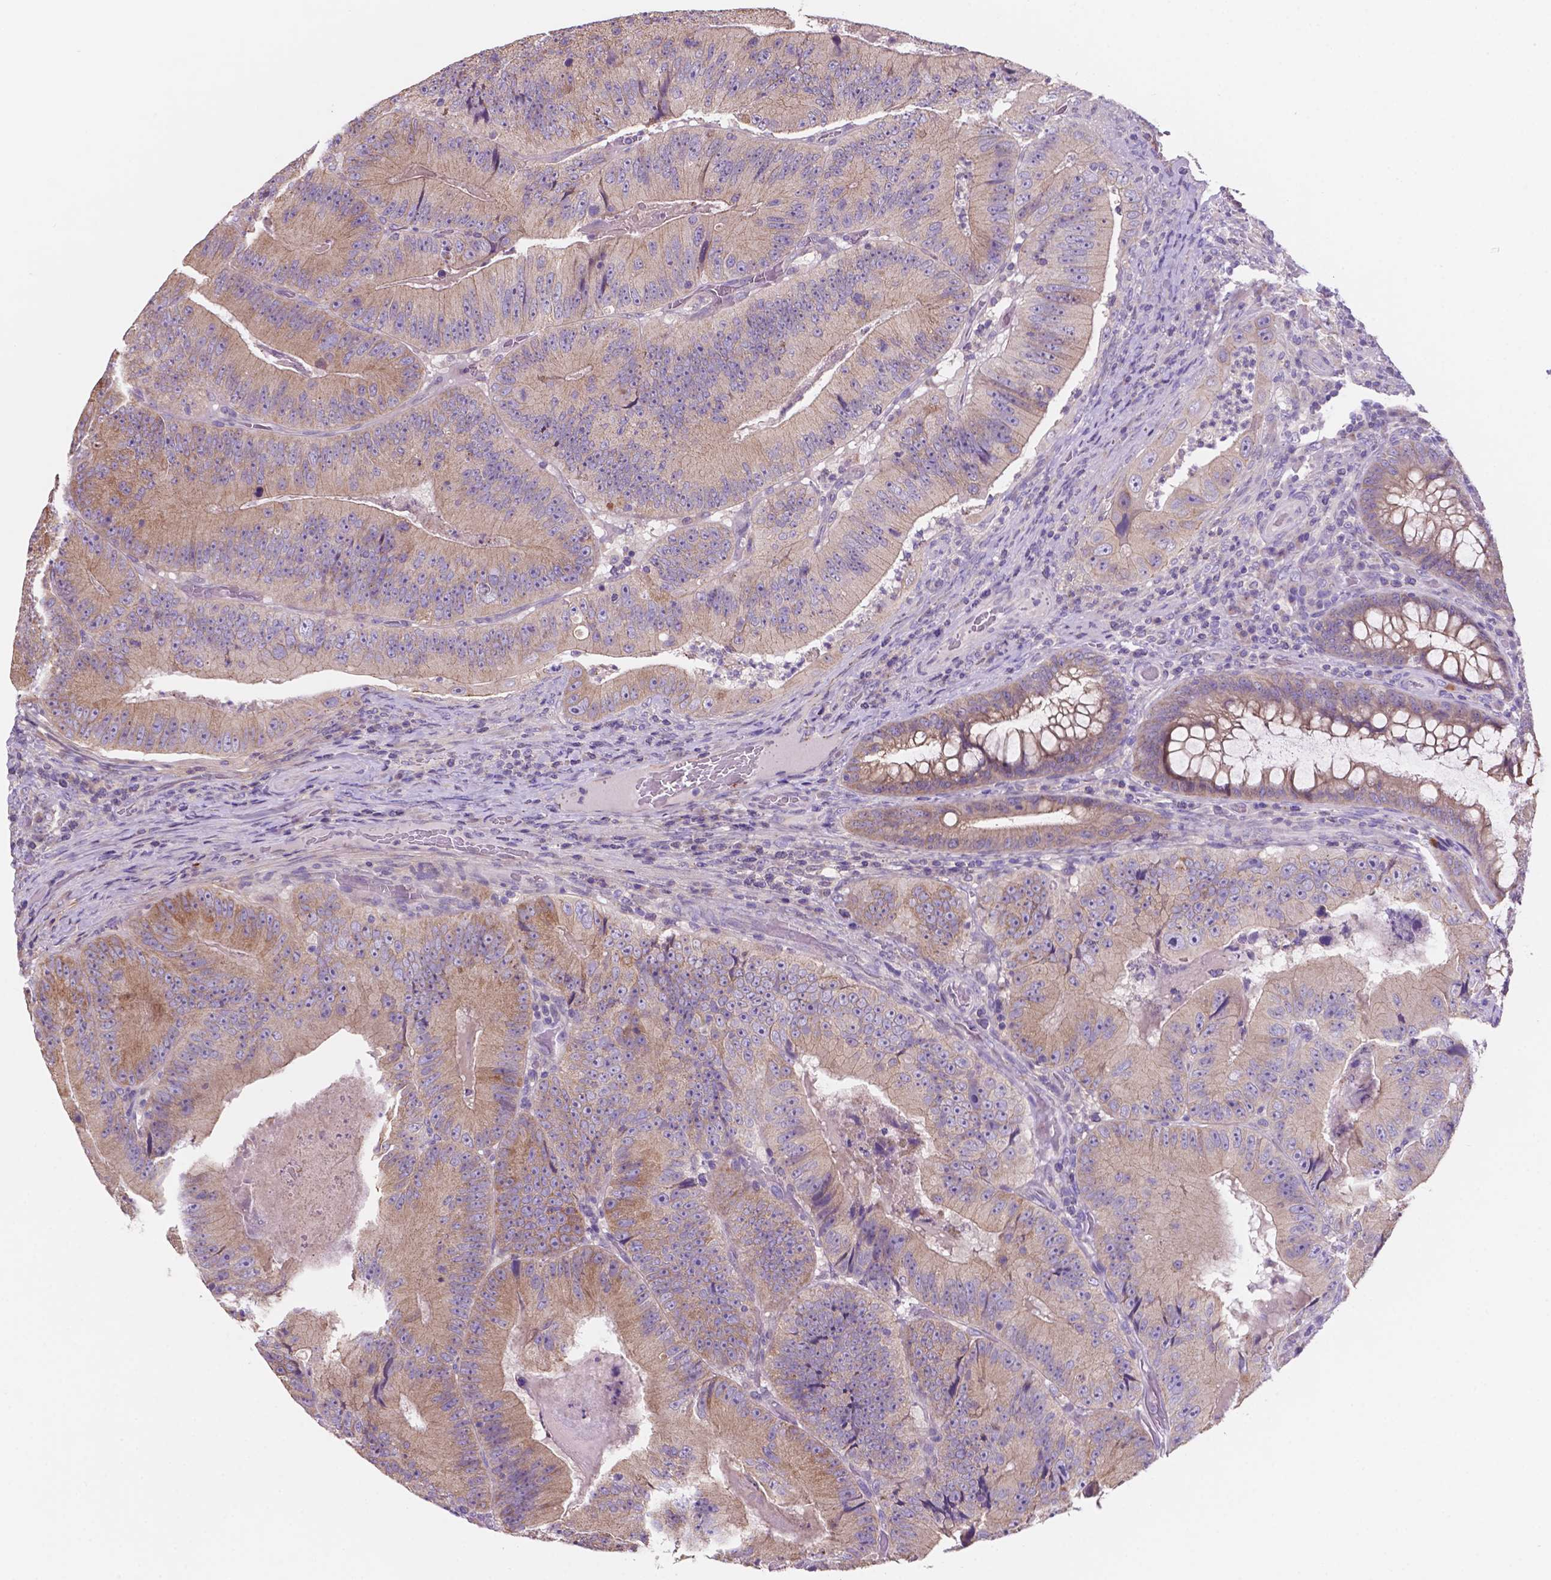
{"staining": {"intensity": "moderate", "quantity": "<25%", "location": "cytoplasmic/membranous"}, "tissue": "colorectal cancer", "cell_type": "Tumor cells", "image_type": "cancer", "snomed": [{"axis": "morphology", "description": "Adenocarcinoma, NOS"}, {"axis": "topography", "description": "Colon"}], "caption": "A photomicrograph of colorectal adenocarcinoma stained for a protein demonstrates moderate cytoplasmic/membranous brown staining in tumor cells.", "gene": "MKRN2OS", "patient": {"sex": "female", "age": 86}}